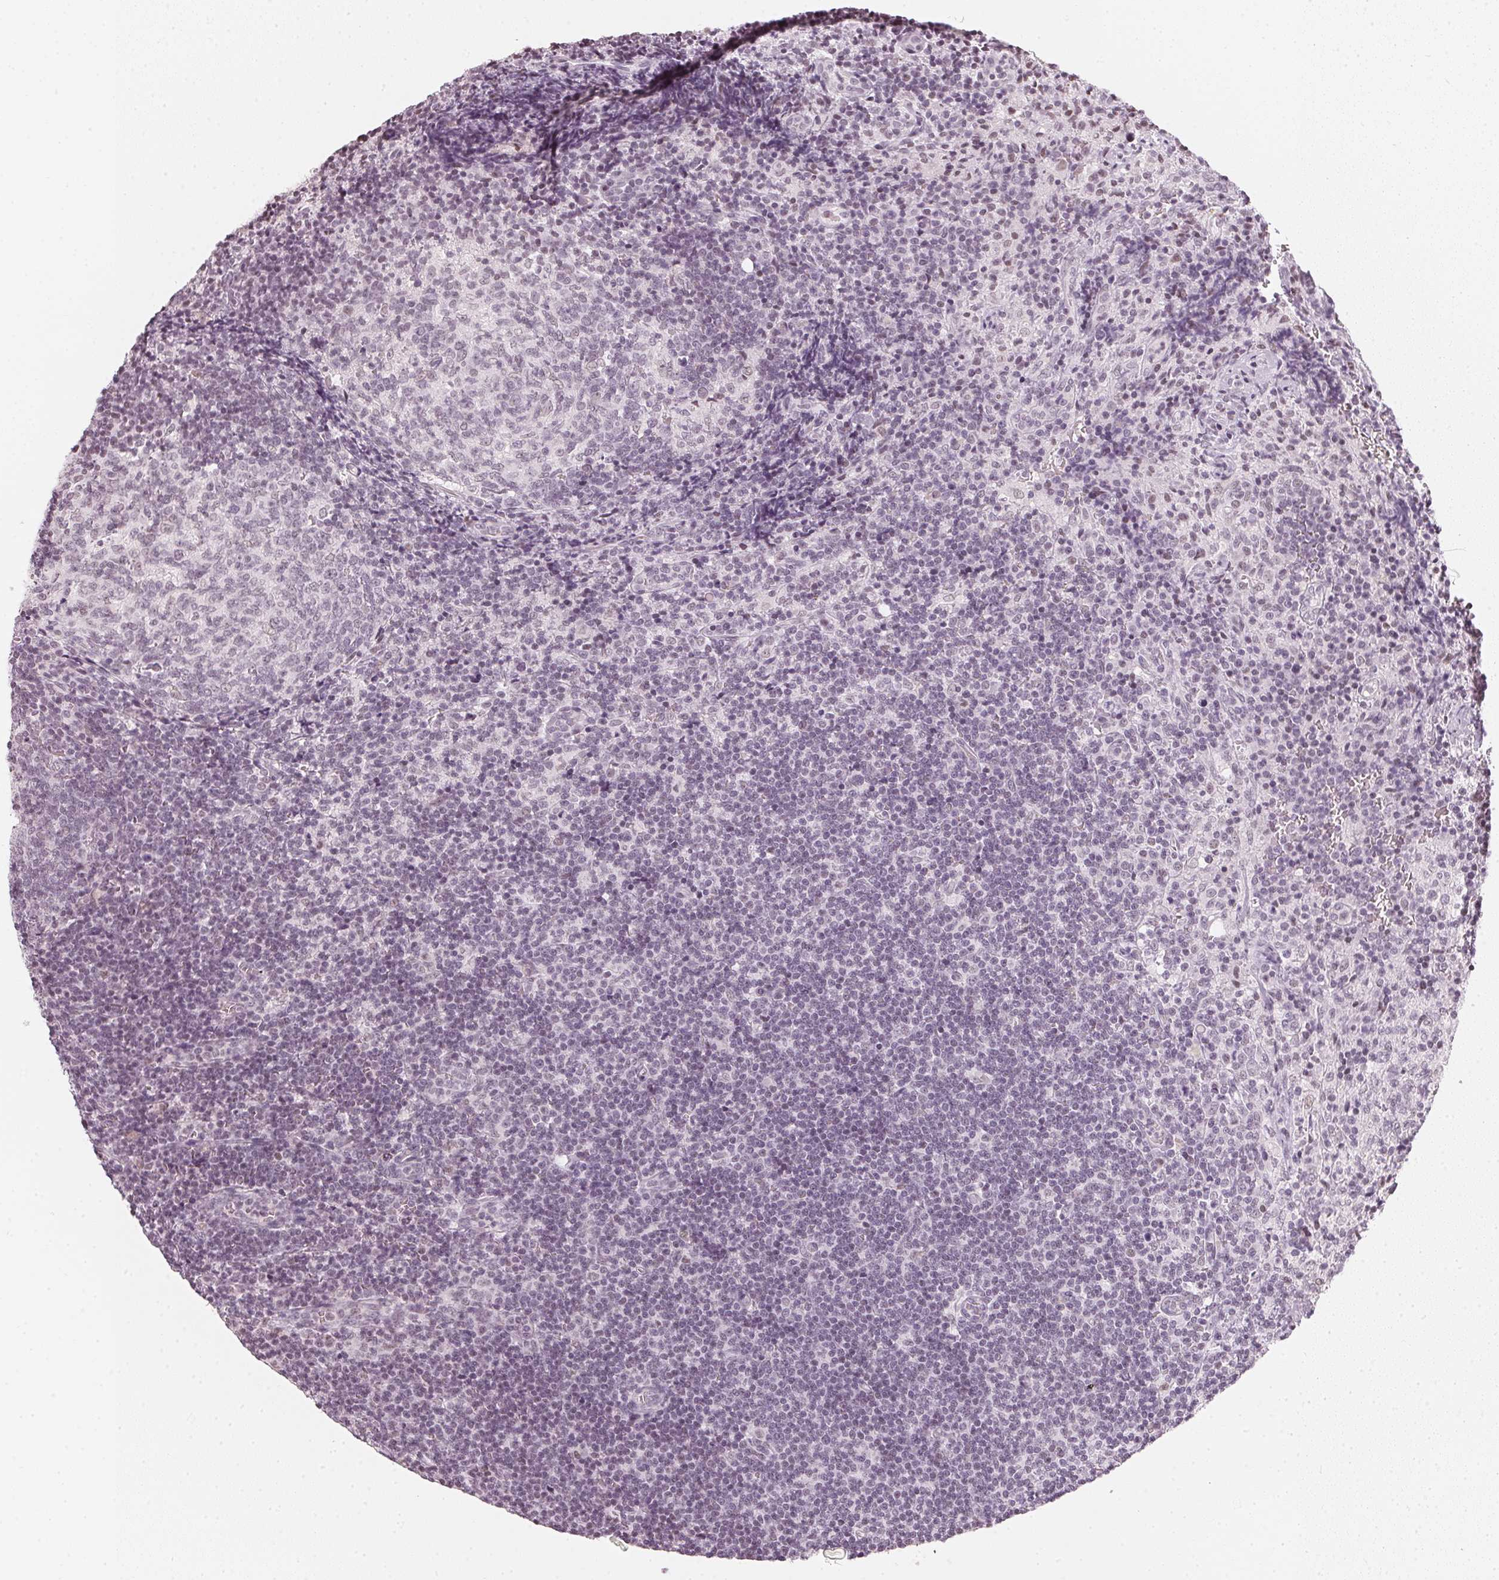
{"staining": {"intensity": "negative", "quantity": "none", "location": "none"}, "tissue": "lymph node", "cell_type": "Germinal center cells", "image_type": "normal", "snomed": [{"axis": "morphology", "description": "Normal tissue, NOS"}, {"axis": "topography", "description": "Lymph node"}], "caption": "High magnification brightfield microscopy of normal lymph node stained with DAB (3,3'-diaminobenzidine) (brown) and counterstained with hematoxylin (blue): germinal center cells show no significant positivity.", "gene": "DNAJC6", "patient": {"sex": "male", "age": 67}}